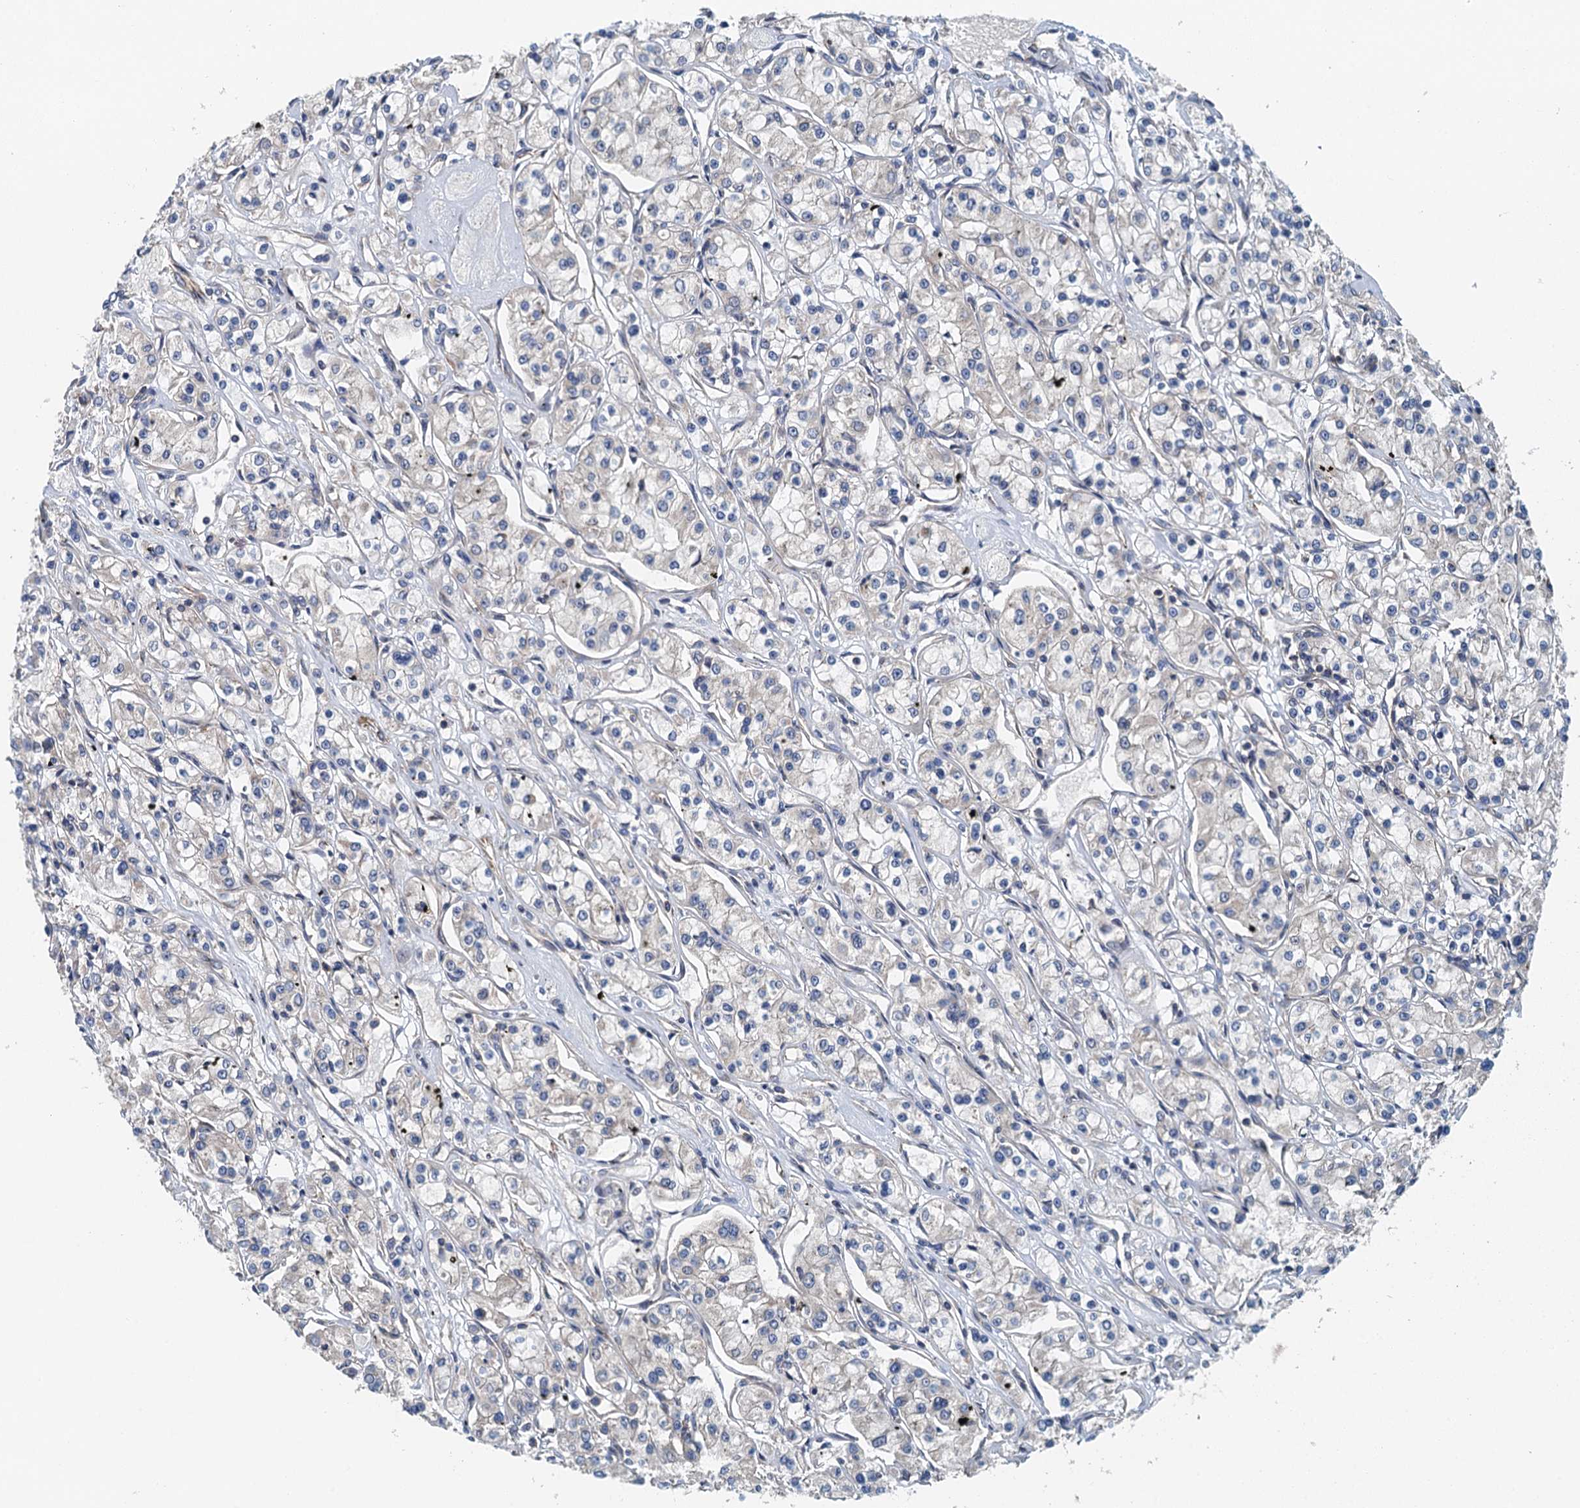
{"staining": {"intensity": "weak", "quantity": "<25%", "location": "cytoplasmic/membranous"}, "tissue": "renal cancer", "cell_type": "Tumor cells", "image_type": "cancer", "snomed": [{"axis": "morphology", "description": "Adenocarcinoma, NOS"}, {"axis": "topography", "description": "Kidney"}], "caption": "High power microscopy image of an immunohistochemistry histopathology image of renal cancer (adenocarcinoma), revealing no significant staining in tumor cells.", "gene": "PPP1R14D", "patient": {"sex": "female", "age": 59}}